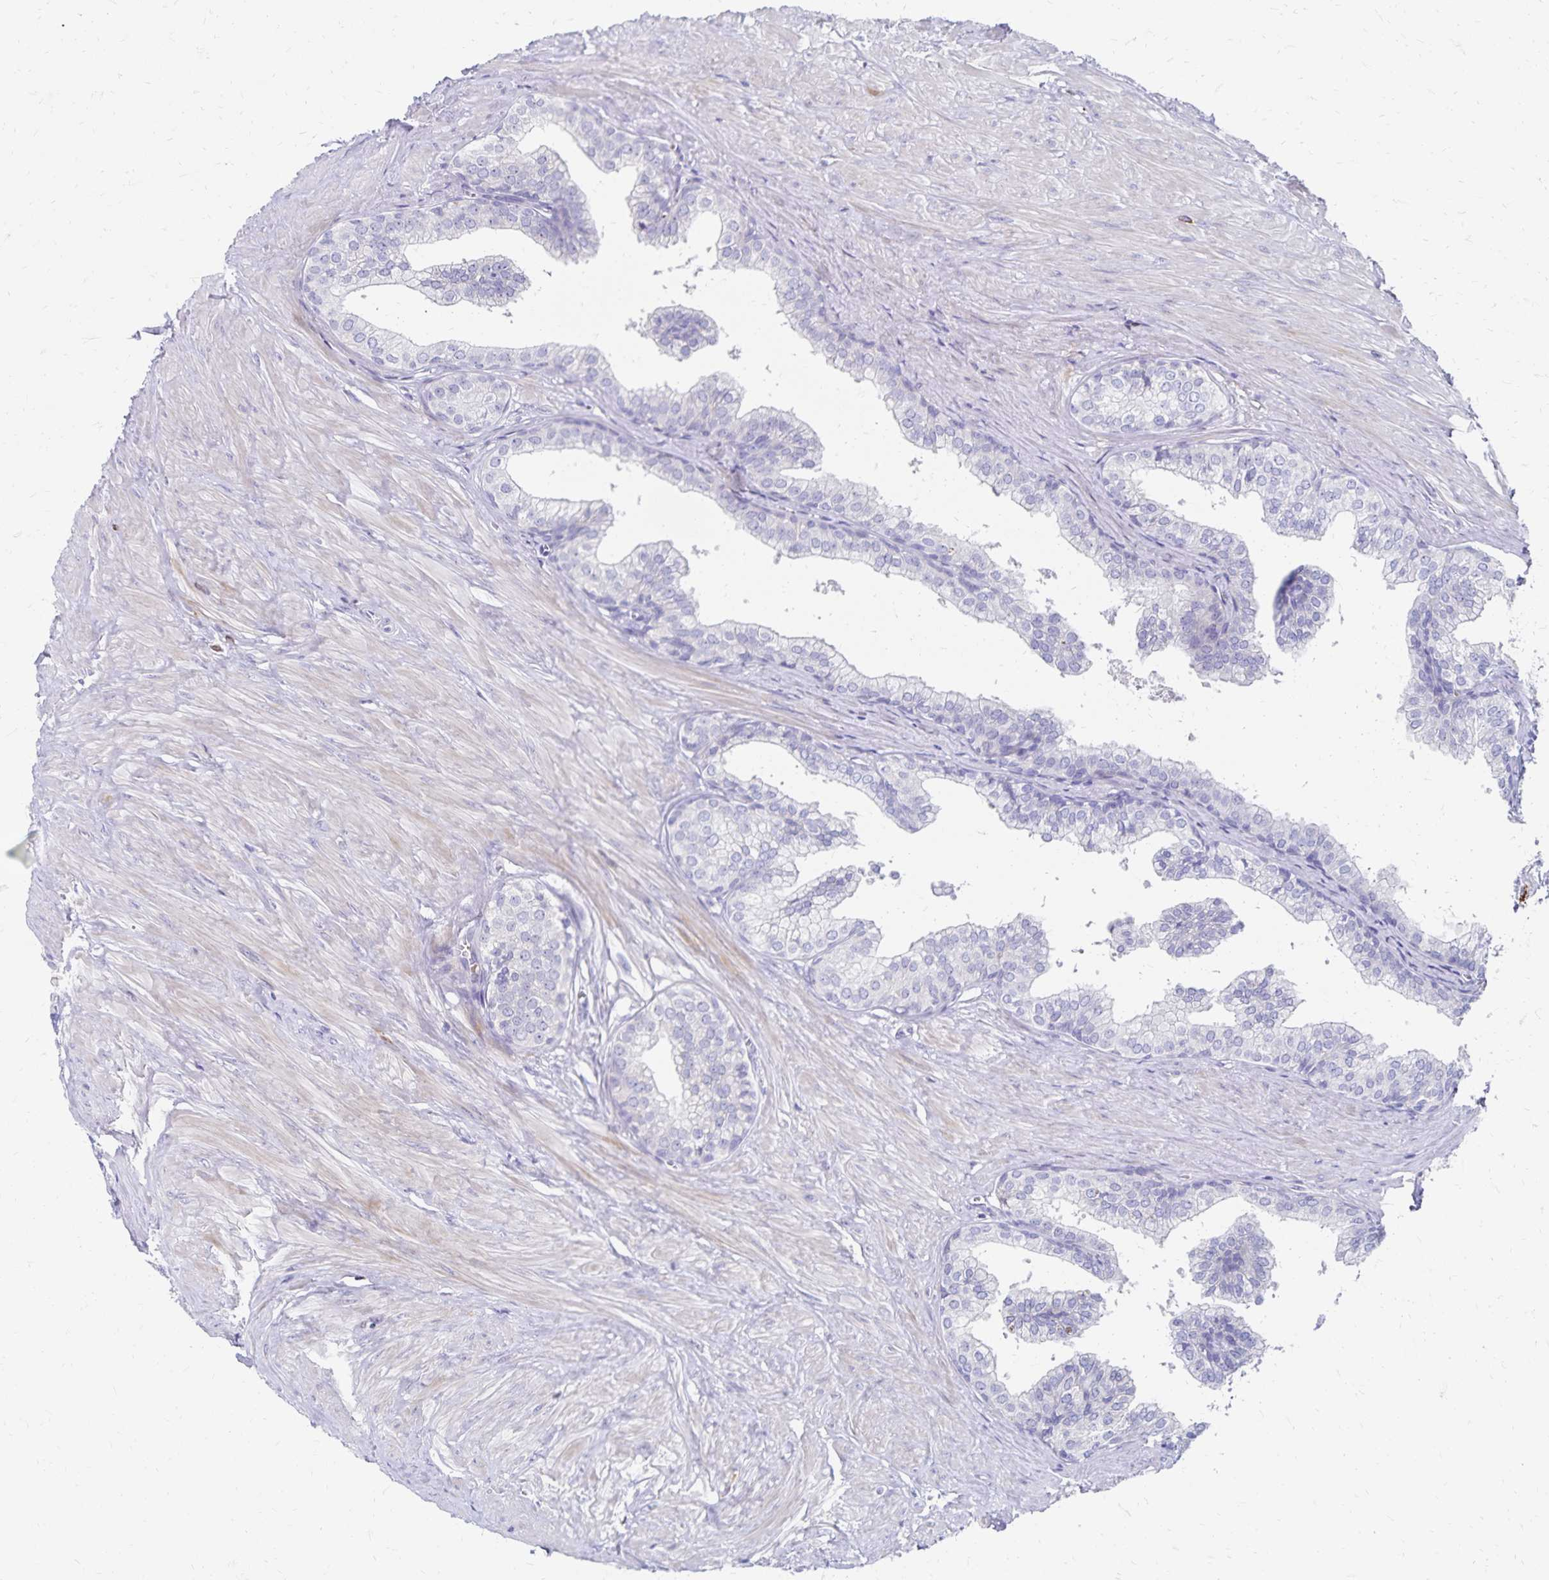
{"staining": {"intensity": "negative", "quantity": "none", "location": "none"}, "tissue": "prostate", "cell_type": "Glandular cells", "image_type": "normal", "snomed": [{"axis": "morphology", "description": "Normal tissue, NOS"}, {"axis": "topography", "description": "Prostate"}, {"axis": "topography", "description": "Peripheral nerve tissue"}], "caption": "Prostate stained for a protein using immunohistochemistry displays no positivity glandular cells.", "gene": "NECAP1", "patient": {"sex": "male", "age": 55}}